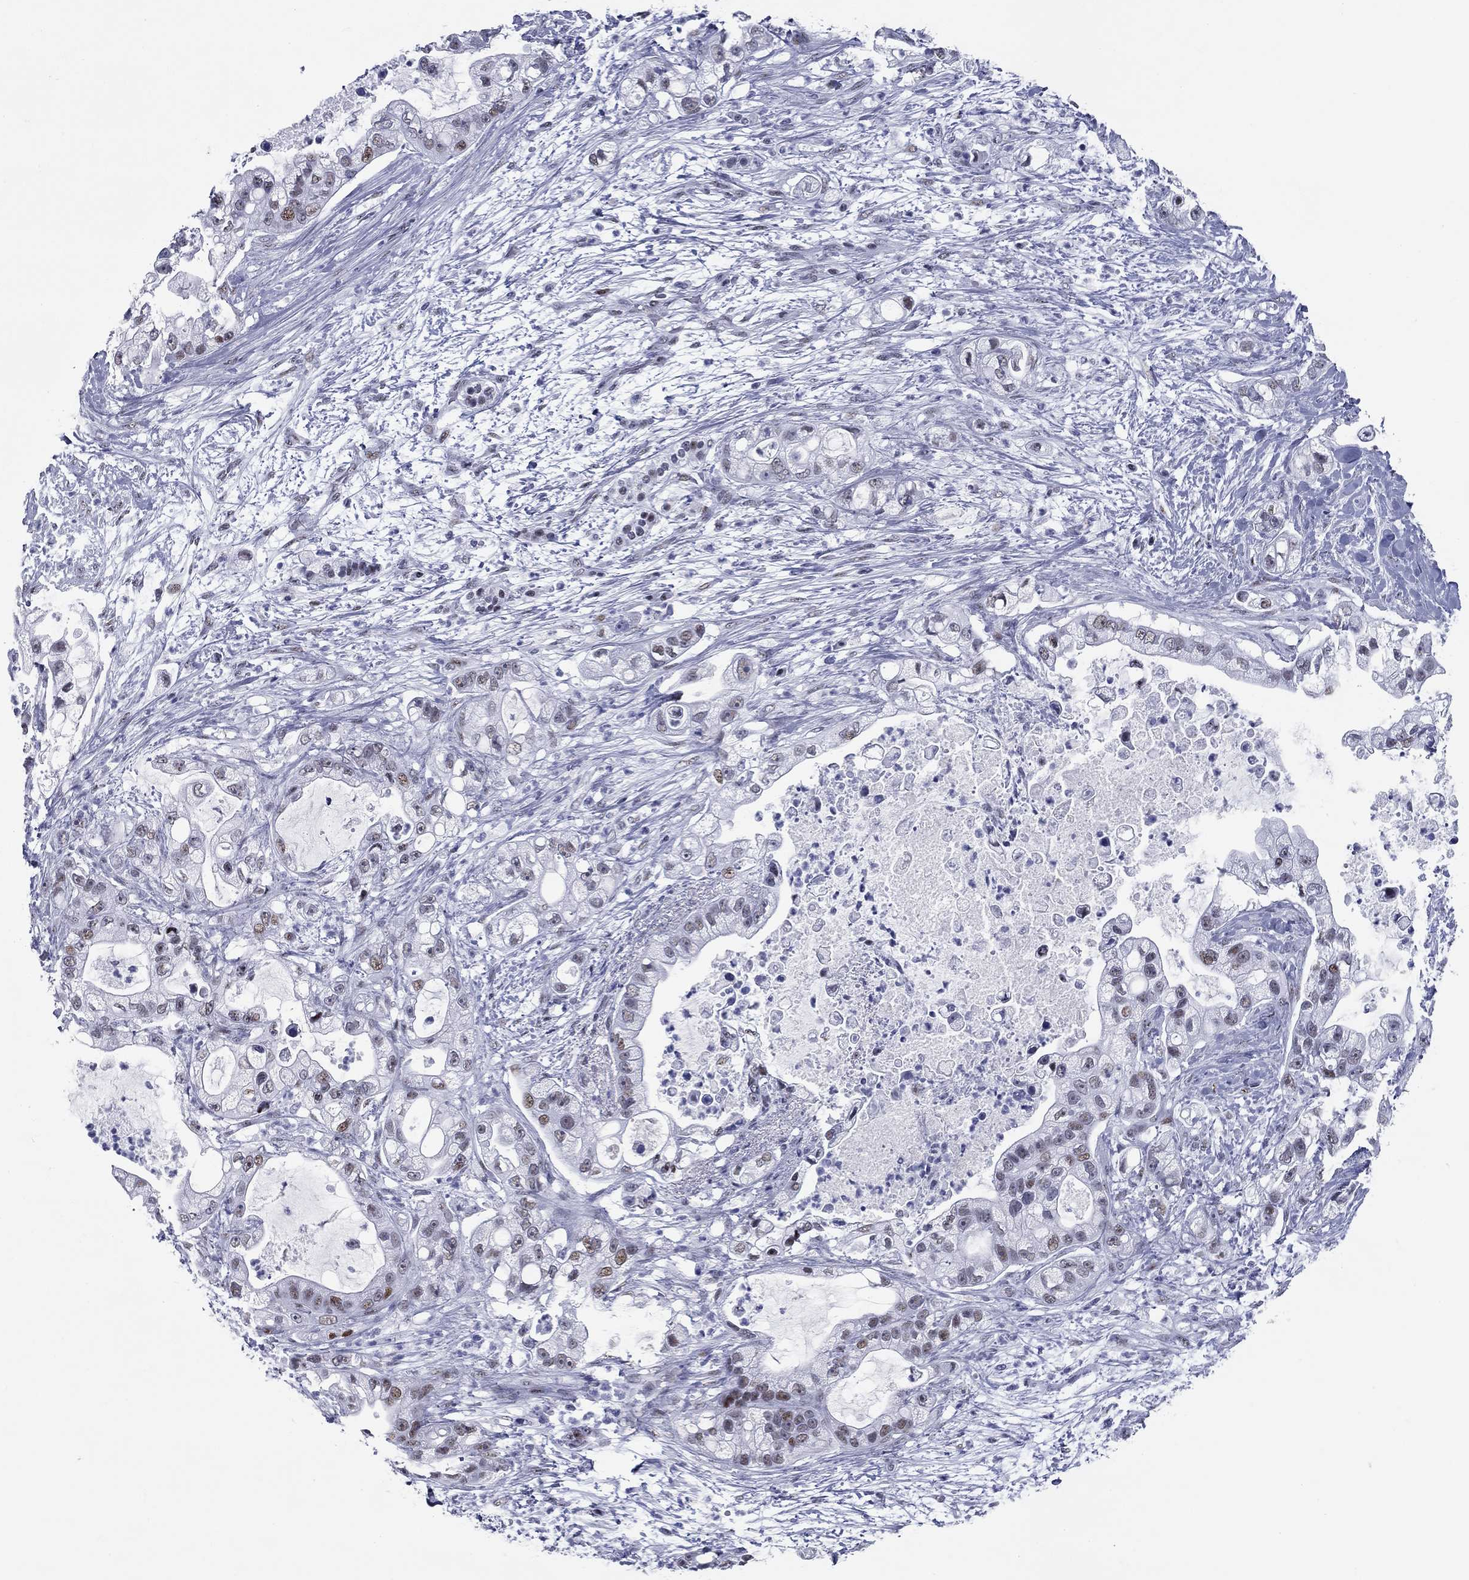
{"staining": {"intensity": "moderate", "quantity": "<25%", "location": "nuclear"}, "tissue": "pancreatic cancer", "cell_type": "Tumor cells", "image_type": "cancer", "snomed": [{"axis": "morphology", "description": "Adenocarcinoma, NOS"}, {"axis": "topography", "description": "Pancreas"}], "caption": "Pancreatic cancer (adenocarcinoma) was stained to show a protein in brown. There is low levels of moderate nuclear expression in about <25% of tumor cells. (brown staining indicates protein expression, while blue staining denotes nuclei).", "gene": "ASF1B", "patient": {"sex": "female", "age": 69}}